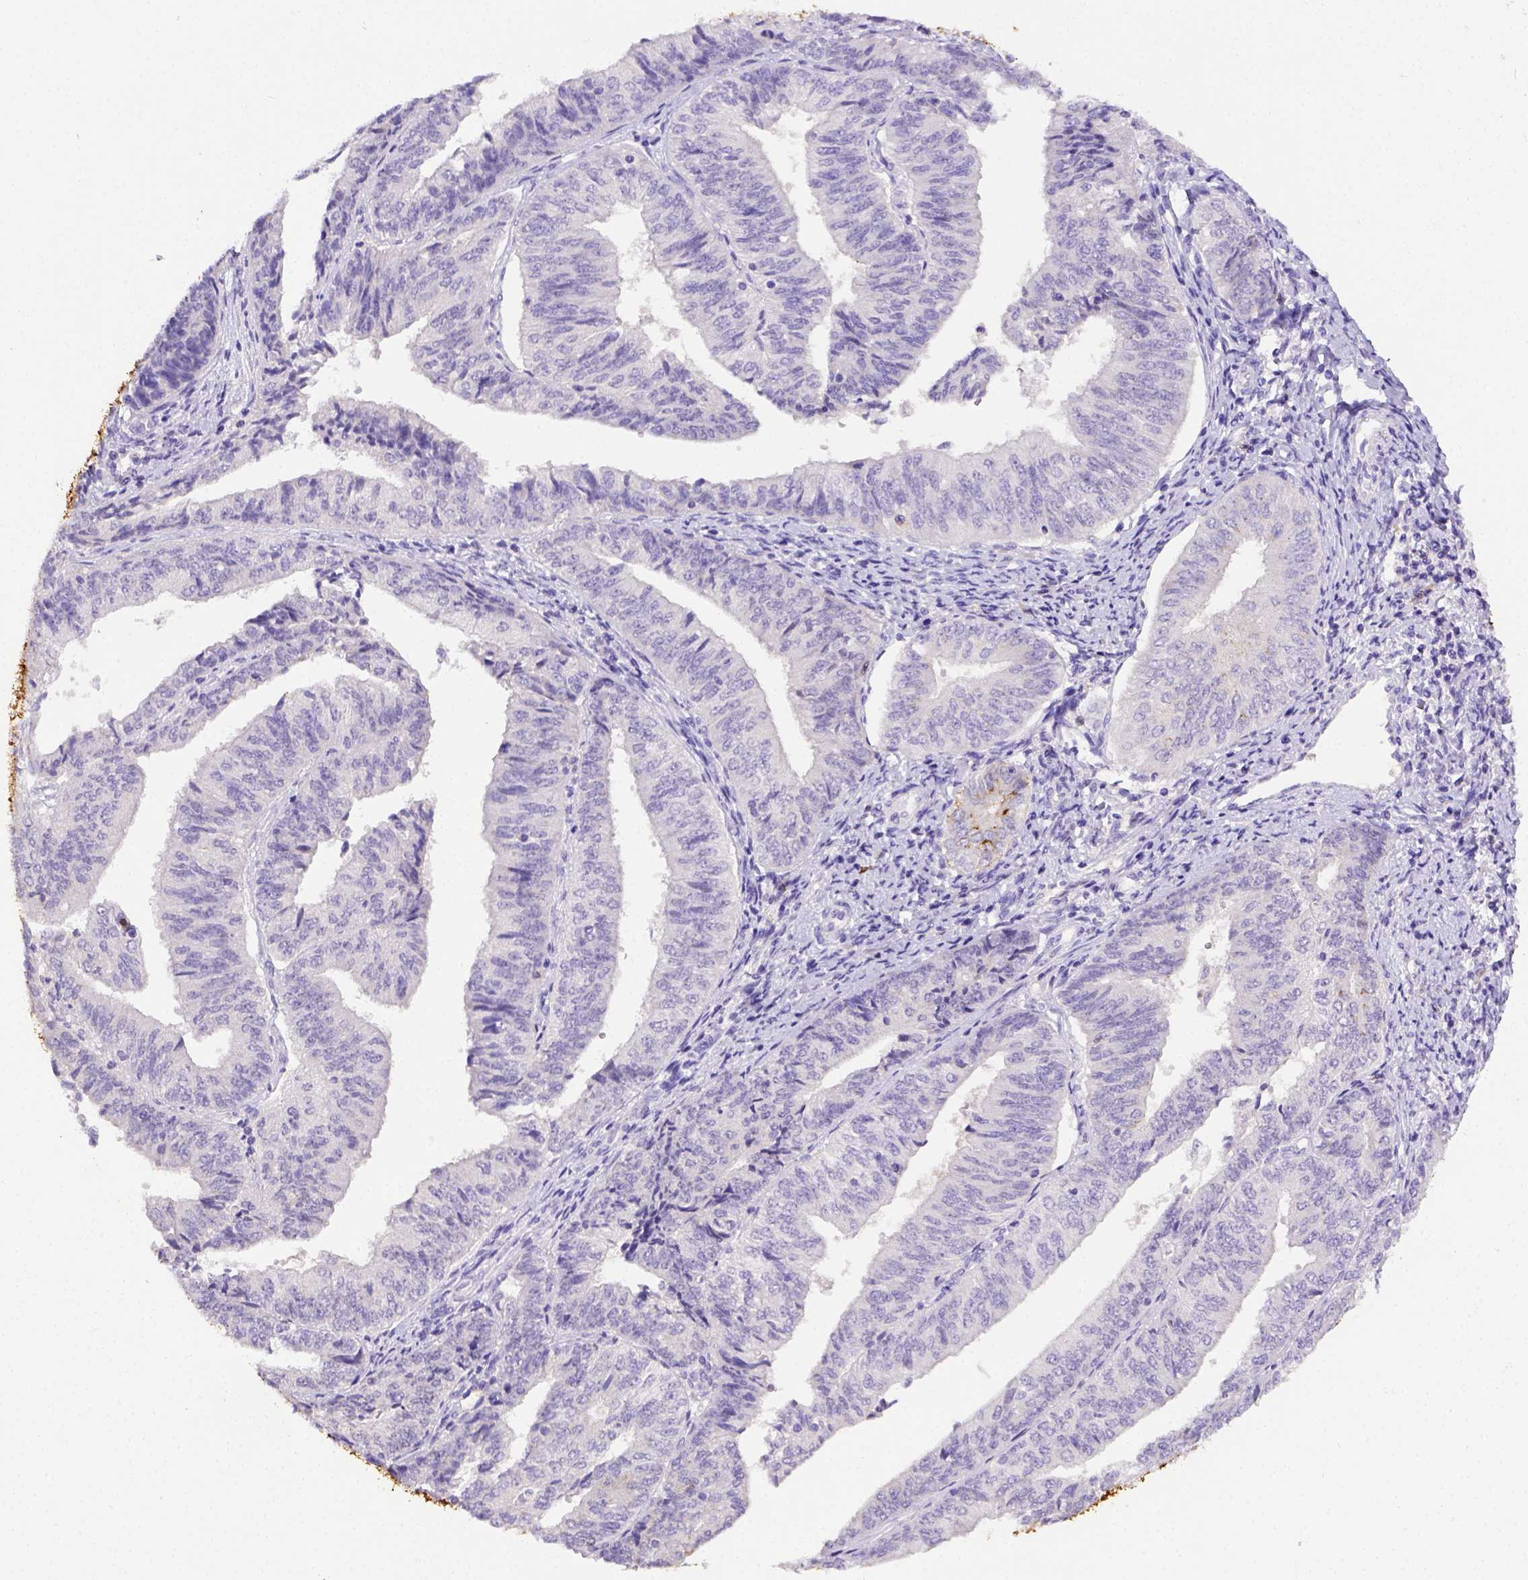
{"staining": {"intensity": "negative", "quantity": "none", "location": "none"}, "tissue": "endometrial cancer", "cell_type": "Tumor cells", "image_type": "cancer", "snomed": [{"axis": "morphology", "description": "Adenocarcinoma, NOS"}, {"axis": "topography", "description": "Endometrium"}], "caption": "DAB (3,3'-diaminobenzidine) immunohistochemical staining of endometrial cancer (adenocarcinoma) shows no significant positivity in tumor cells.", "gene": "B3GAT1", "patient": {"sex": "female", "age": 58}}